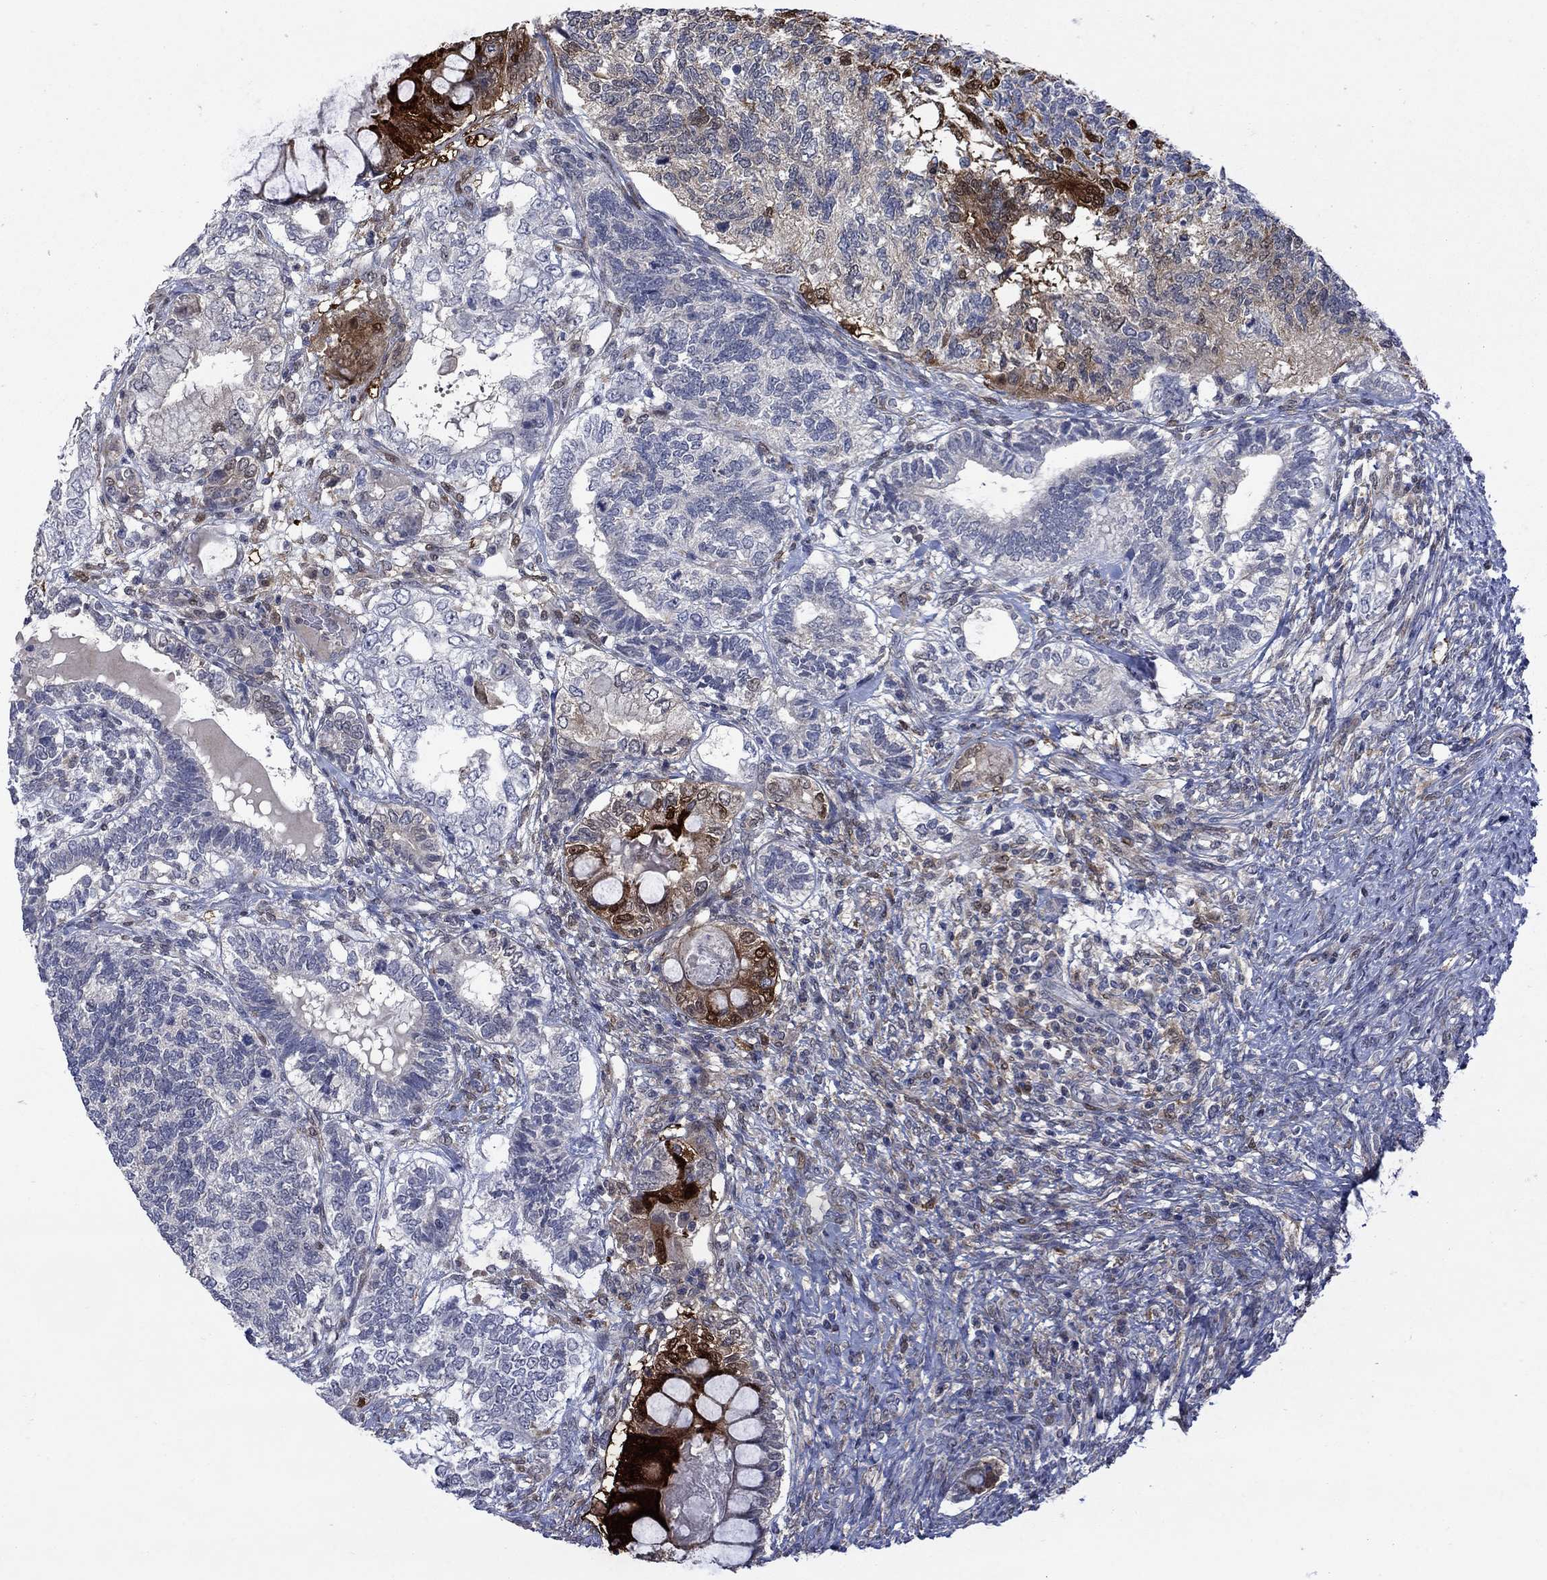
{"staining": {"intensity": "moderate", "quantity": "<25%", "location": "cytoplasmic/membranous"}, "tissue": "testis cancer", "cell_type": "Tumor cells", "image_type": "cancer", "snomed": [{"axis": "morphology", "description": "Seminoma, NOS"}, {"axis": "morphology", "description": "Carcinoma, Embryonal, NOS"}, {"axis": "topography", "description": "Testis"}], "caption": "IHC photomicrograph of testis seminoma stained for a protein (brown), which exhibits low levels of moderate cytoplasmic/membranous positivity in about <25% of tumor cells.", "gene": "CBR1", "patient": {"sex": "male", "age": 41}}